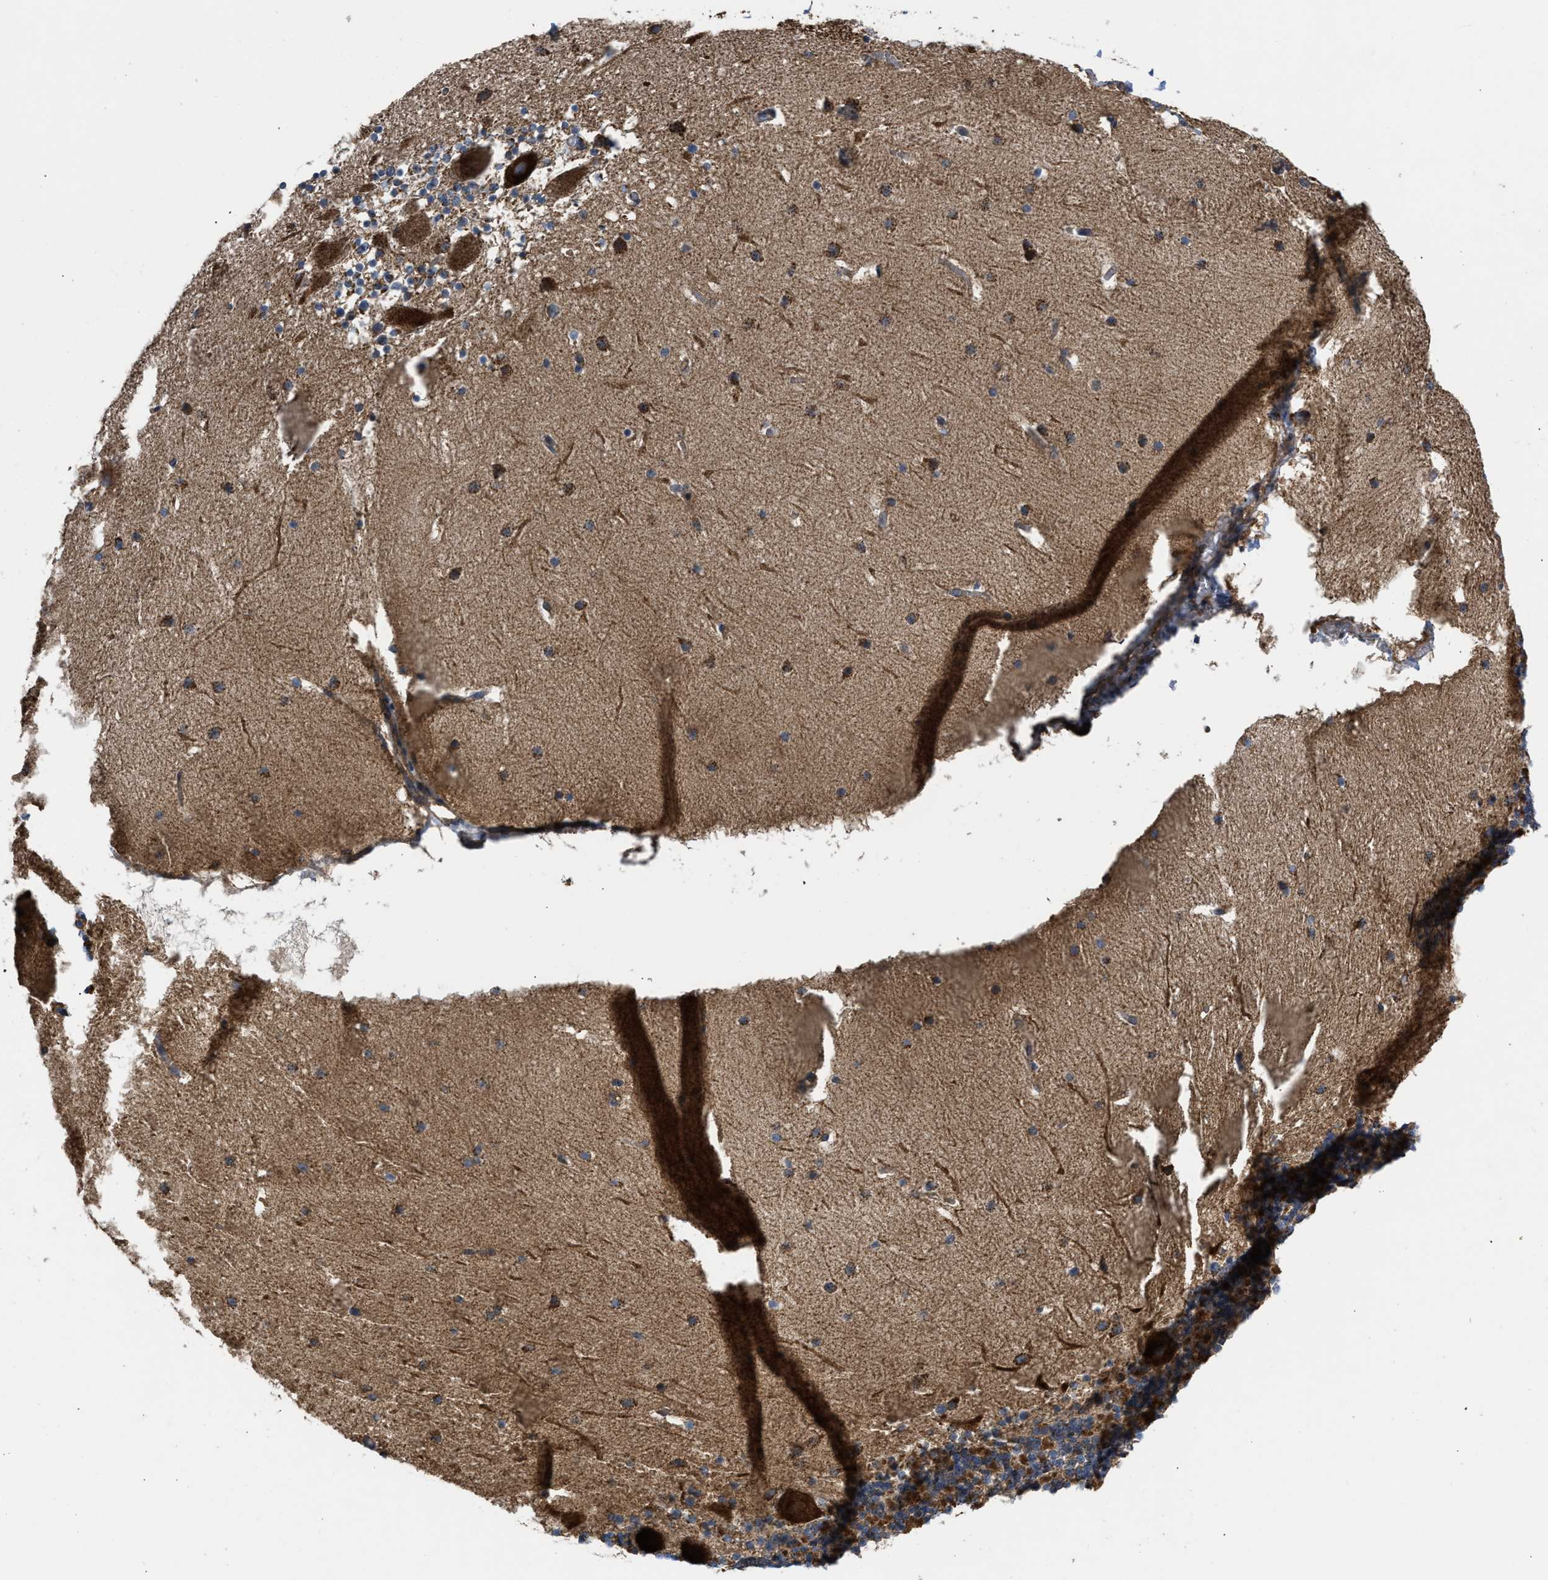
{"staining": {"intensity": "strong", "quantity": ">75%", "location": "cytoplasmic/membranous"}, "tissue": "cerebellum", "cell_type": "Cells in granular layer", "image_type": "normal", "snomed": [{"axis": "morphology", "description": "Normal tissue, NOS"}, {"axis": "topography", "description": "Cerebellum"}], "caption": "A histopathology image showing strong cytoplasmic/membranous staining in about >75% of cells in granular layer in unremarkable cerebellum, as visualized by brown immunohistochemical staining.", "gene": "OPTN", "patient": {"sex": "male", "age": 45}}